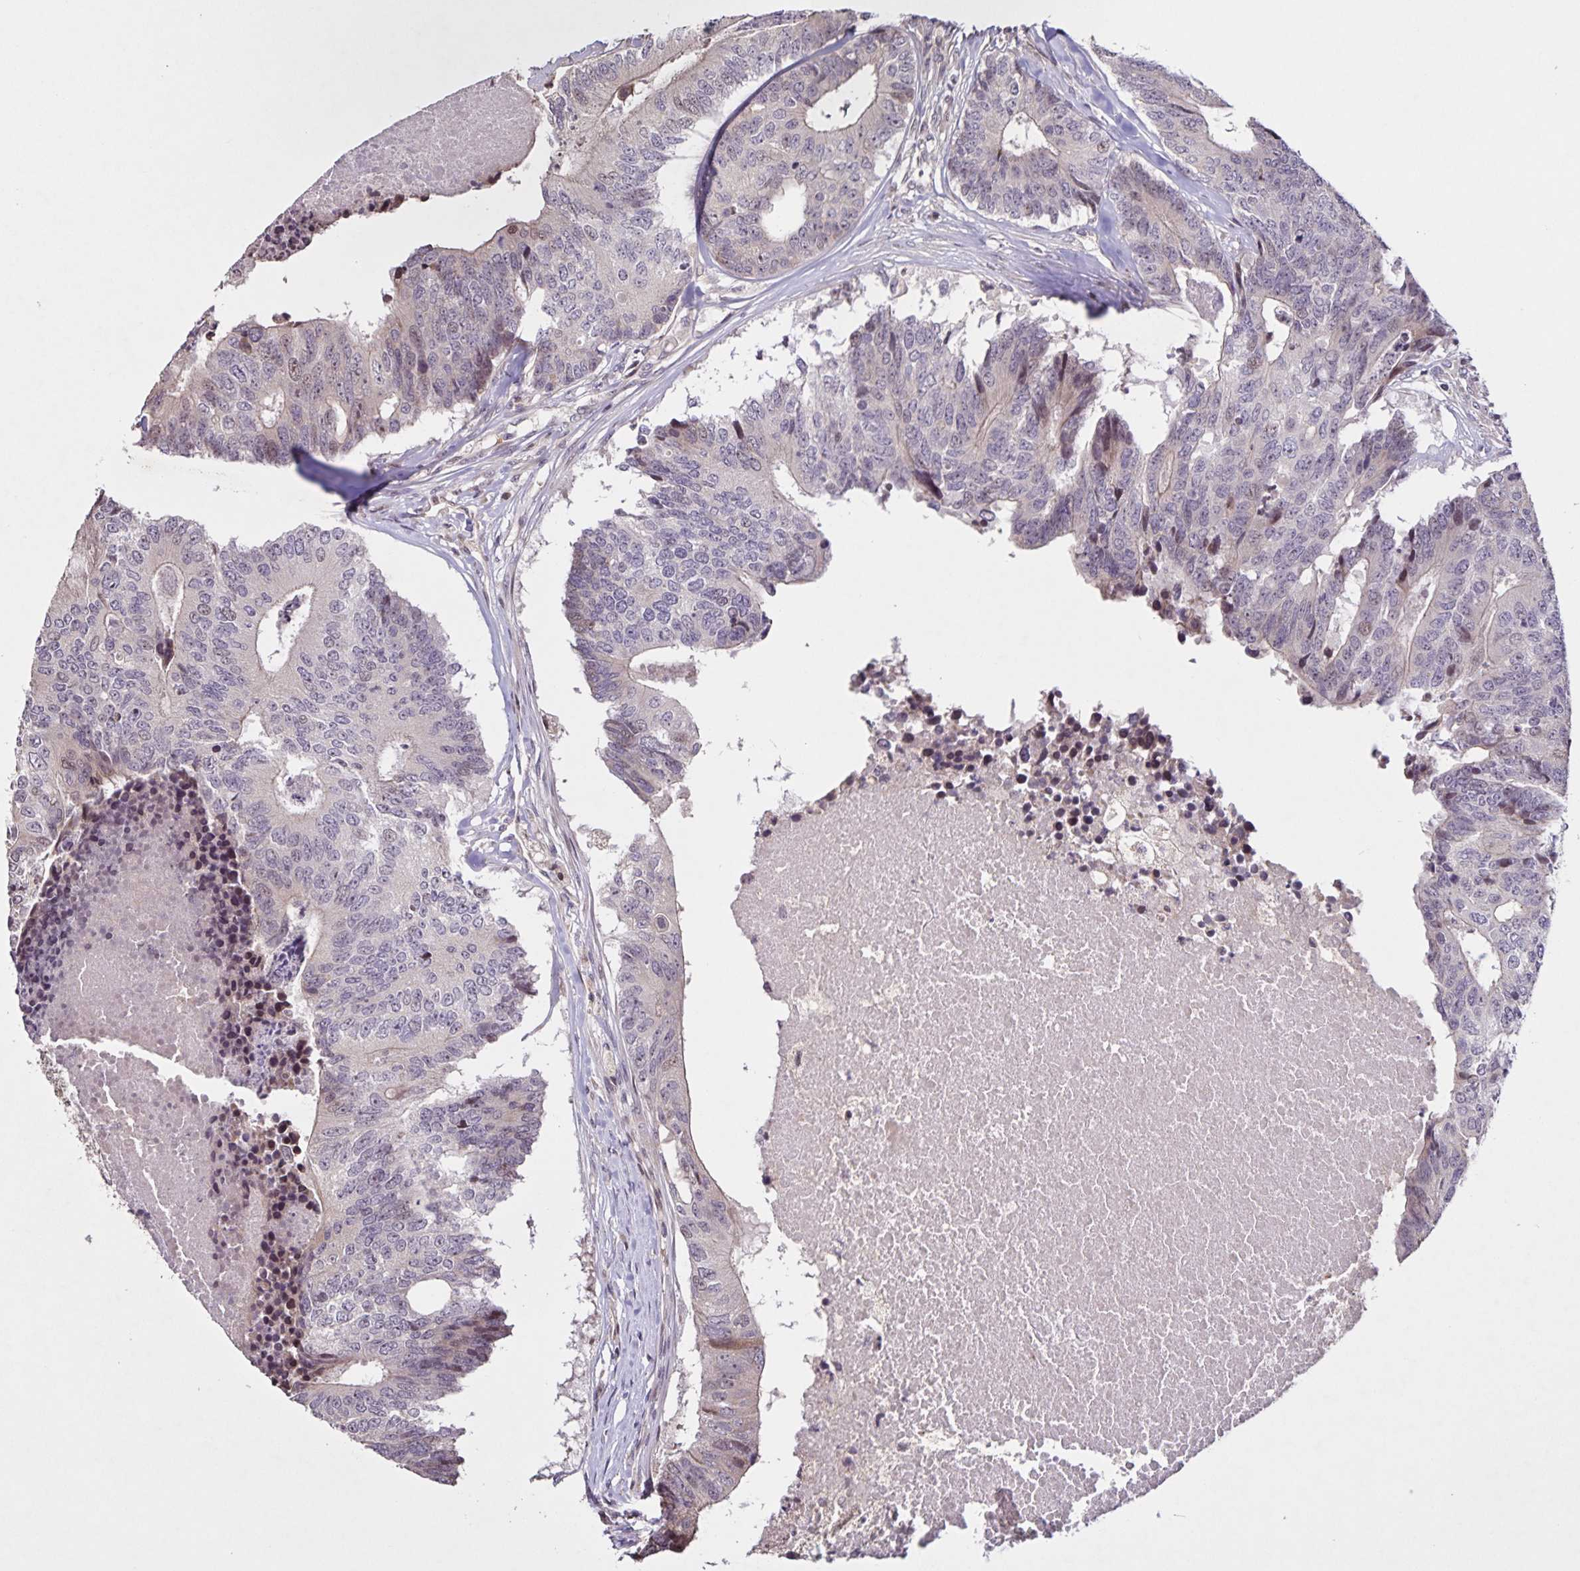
{"staining": {"intensity": "weak", "quantity": "<25%", "location": "nuclear"}, "tissue": "colorectal cancer", "cell_type": "Tumor cells", "image_type": "cancer", "snomed": [{"axis": "morphology", "description": "Adenocarcinoma, NOS"}, {"axis": "topography", "description": "Colon"}], "caption": "An immunohistochemistry (IHC) photomicrograph of colorectal adenocarcinoma is shown. There is no staining in tumor cells of colorectal adenocarcinoma.", "gene": "GDF2", "patient": {"sex": "female", "age": 67}}